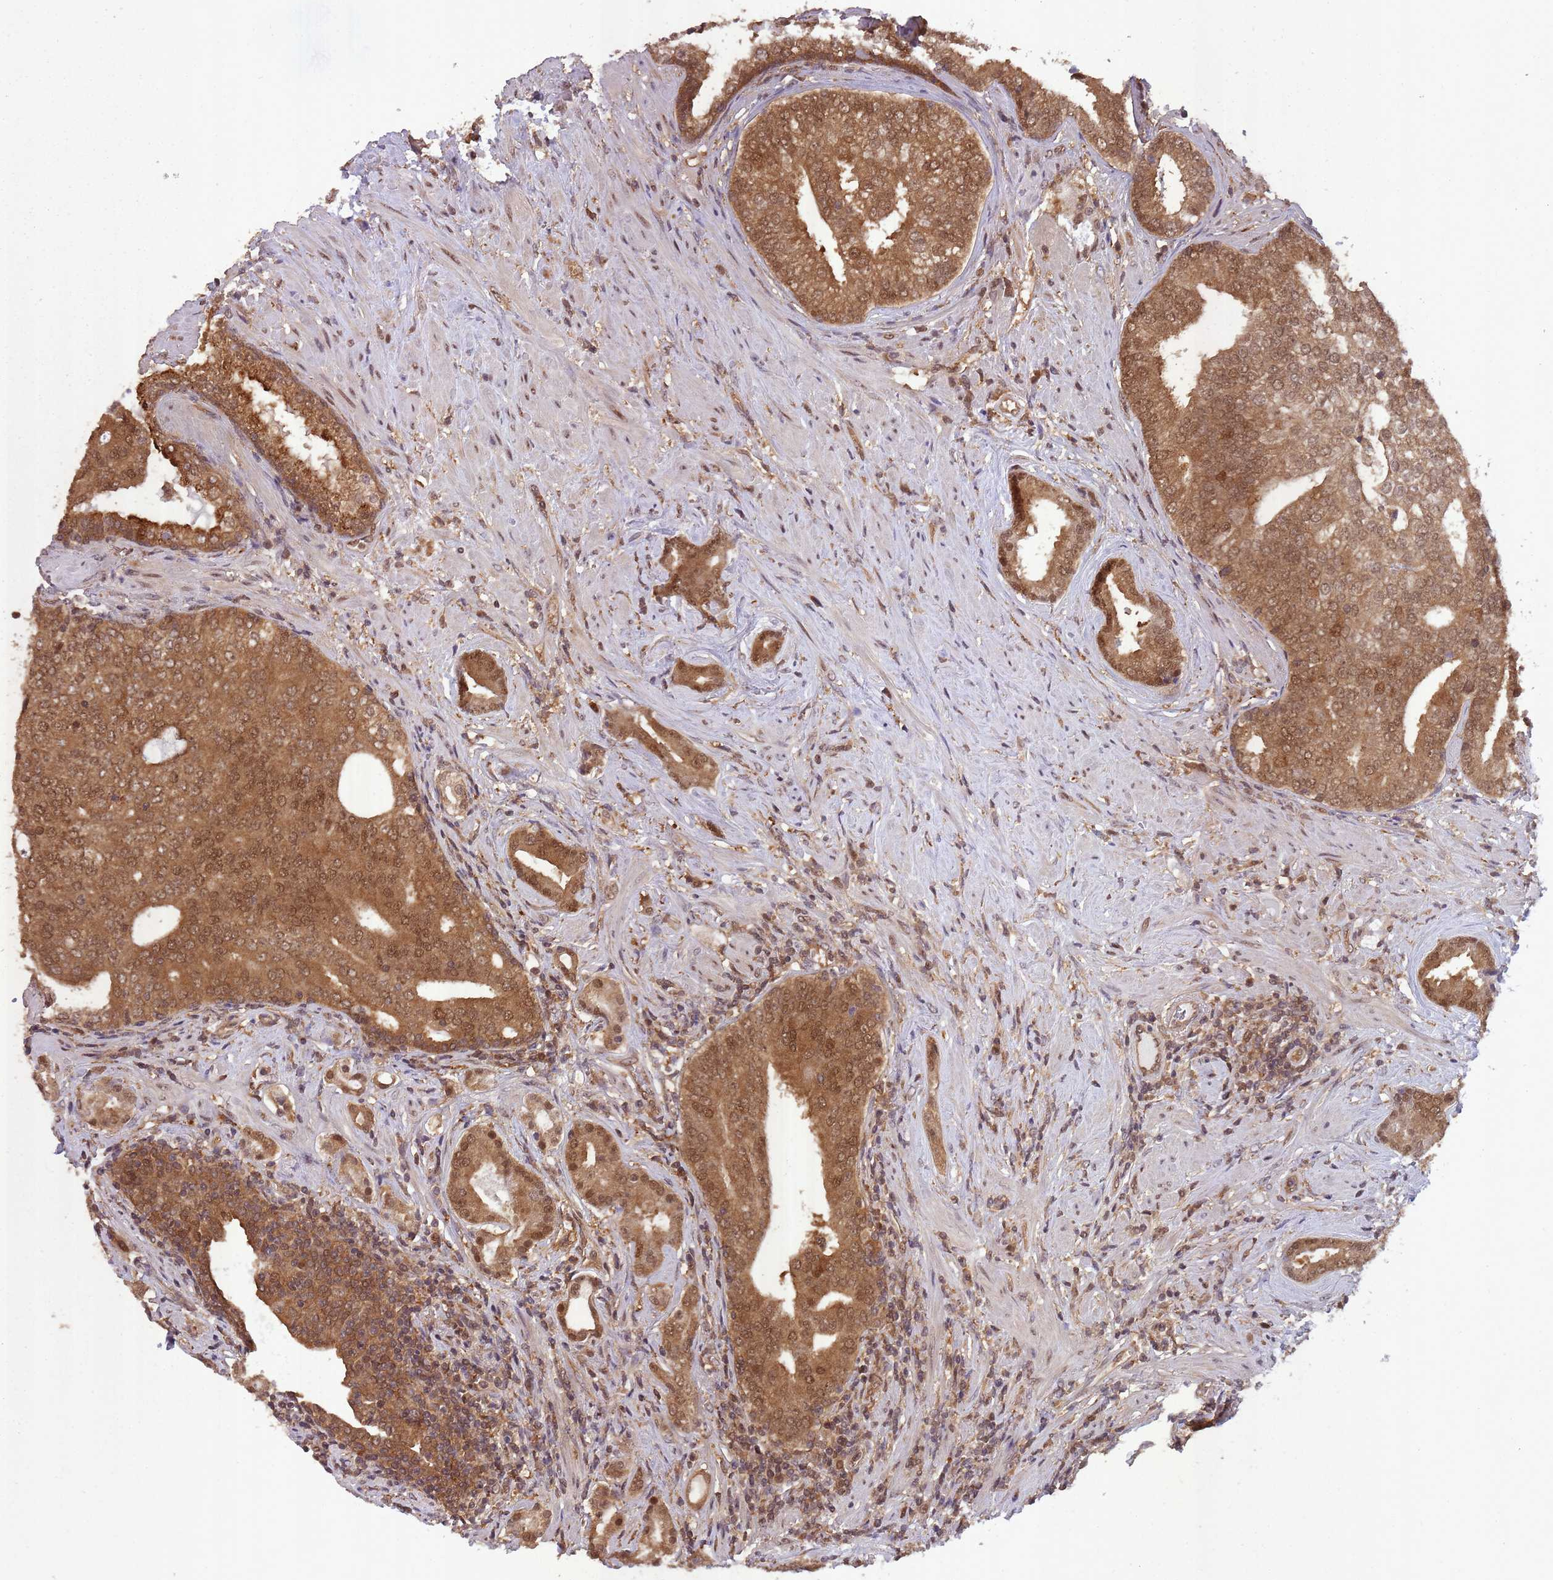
{"staining": {"intensity": "moderate", "quantity": ">75%", "location": "cytoplasmic/membranous,nuclear"}, "tissue": "prostate cancer", "cell_type": "Tumor cells", "image_type": "cancer", "snomed": [{"axis": "morphology", "description": "Adenocarcinoma, High grade"}, {"axis": "topography", "description": "Prostate"}], "caption": "This histopathology image displays prostate cancer (high-grade adenocarcinoma) stained with immunohistochemistry (IHC) to label a protein in brown. The cytoplasmic/membranous and nuclear of tumor cells show moderate positivity for the protein. Nuclei are counter-stained blue.", "gene": "PPP6R3", "patient": {"sex": "male", "age": 55}}